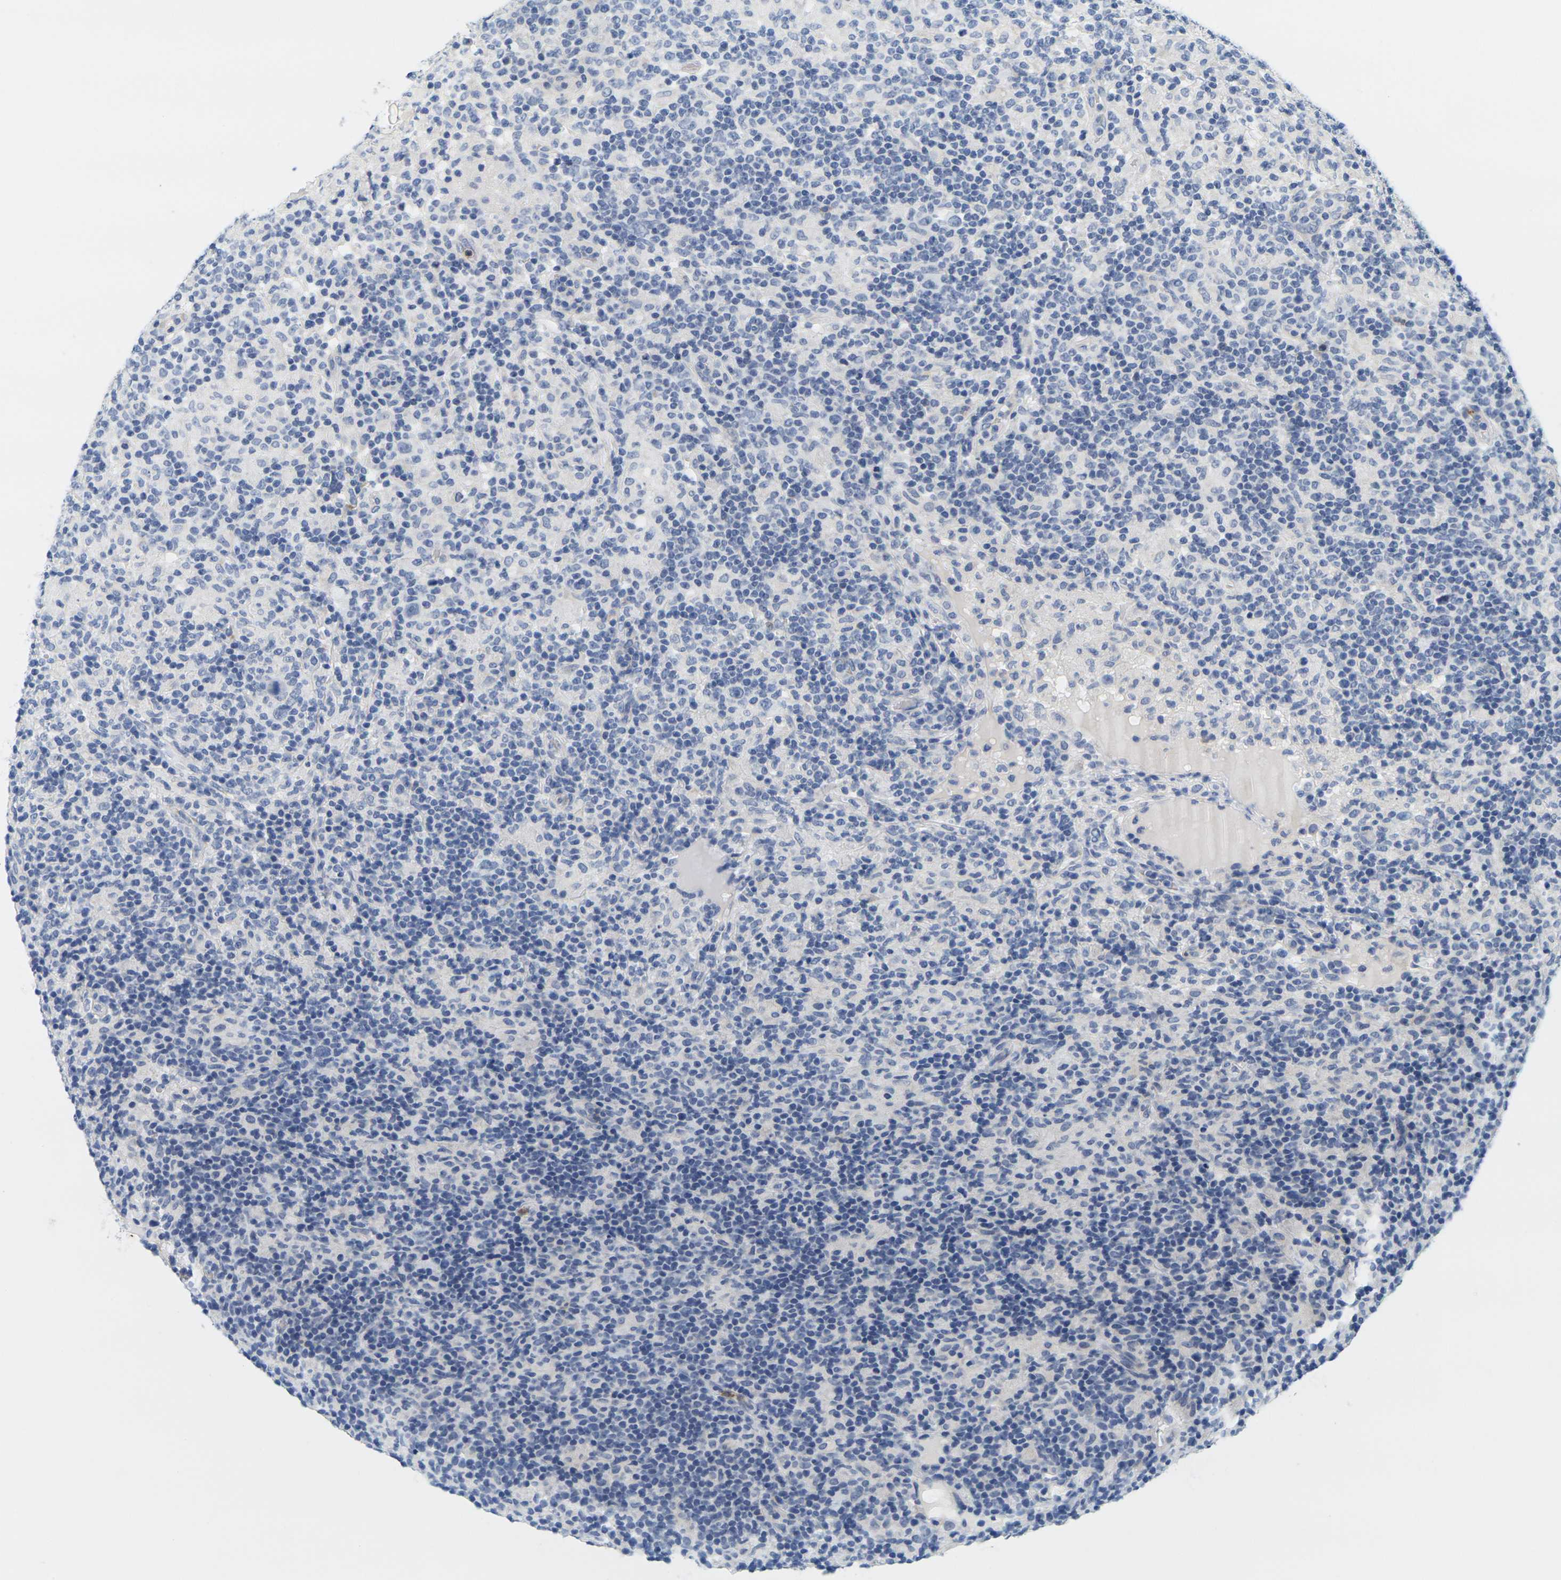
{"staining": {"intensity": "negative", "quantity": "none", "location": "none"}, "tissue": "lymphoma", "cell_type": "Tumor cells", "image_type": "cancer", "snomed": [{"axis": "morphology", "description": "Hodgkin's disease, NOS"}, {"axis": "topography", "description": "Lymph node"}], "caption": "Immunohistochemistry image of lymphoma stained for a protein (brown), which demonstrates no positivity in tumor cells. The staining is performed using DAB (3,3'-diaminobenzidine) brown chromogen with nuclei counter-stained in using hematoxylin.", "gene": "KLK5", "patient": {"sex": "male", "age": 70}}